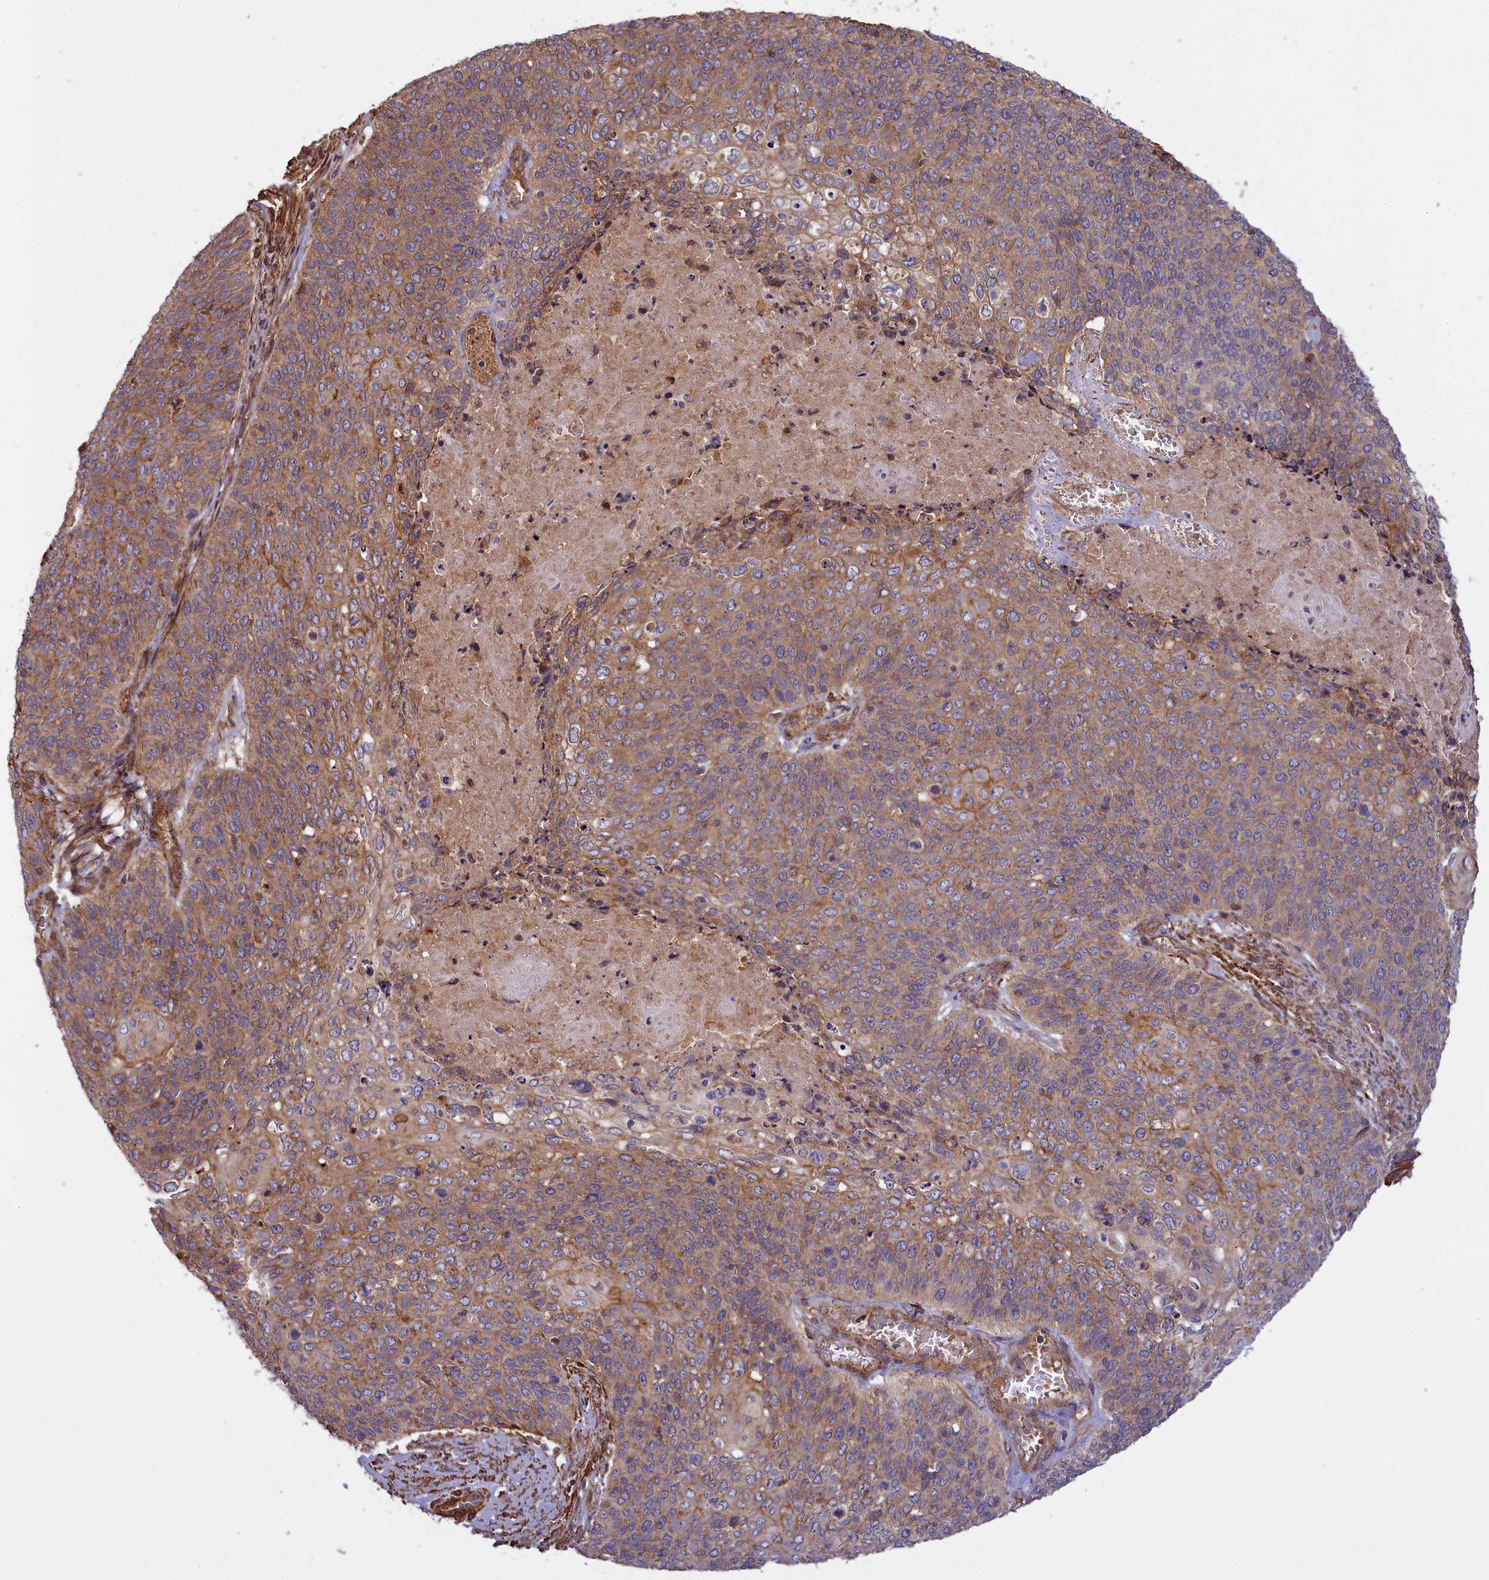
{"staining": {"intensity": "weak", "quantity": ">75%", "location": "cytoplasmic/membranous"}, "tissue": "cervical cancer", "cell_type": "Tumor cells", "image_type": "cancer", "snomed": [{"axis": "morphology", "description": "Squamous cell carcinoma, NOS"}, {"axis": "topography", "description": "Cervix"}], "caption": "Cervical cancer tissue shows weak cytoplasmic/membranous expression in about >75% of tumor cells, visualized by immunohistochemistry.", "gene": "FUZ", "patient": {"sex": "female", "age": 39}}